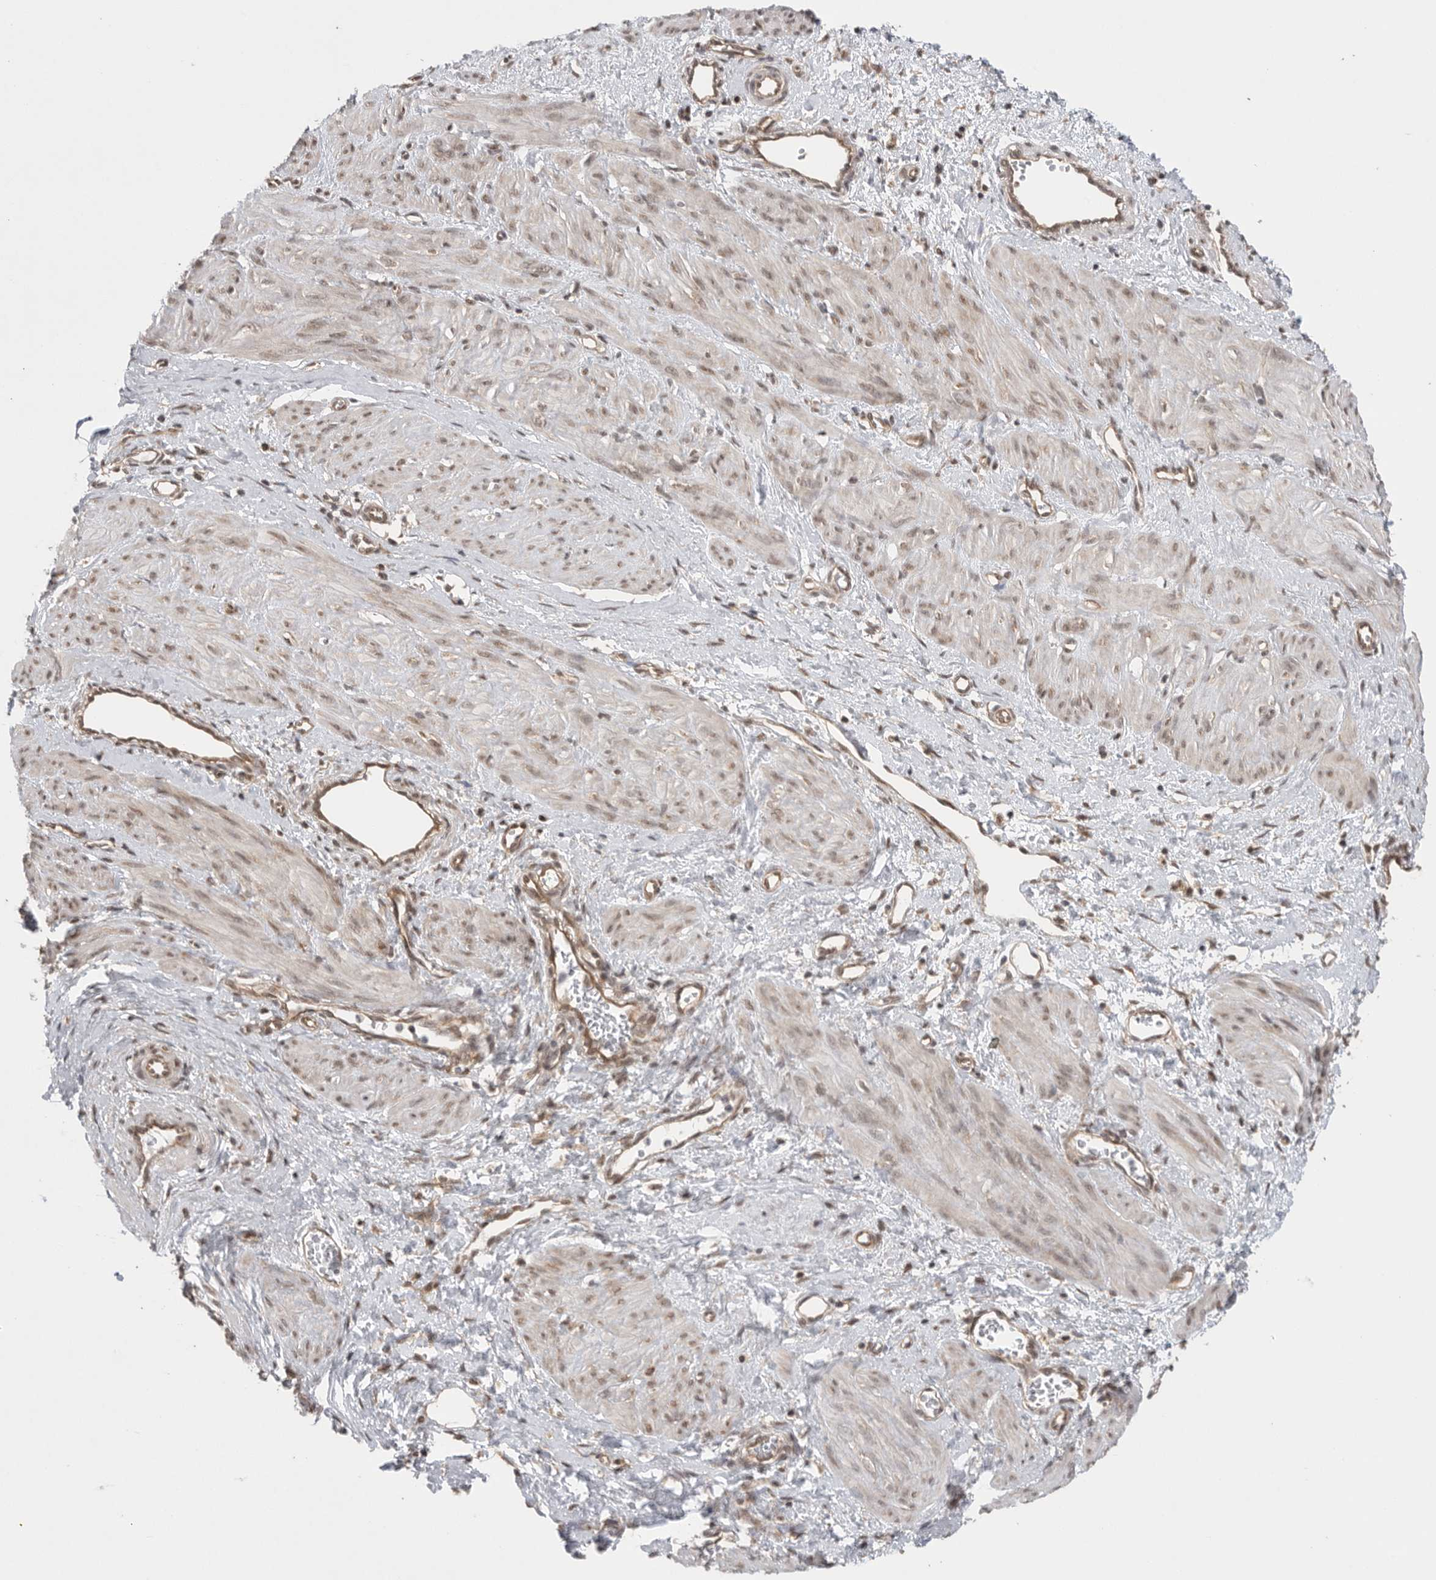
{"staining": {"intensity": "weak", "quantity": "25%-75%", "location": "cytoplasmic/membranous"}, "tissue": "smooth muscle", "cell_type": "Smooth muscle cells", "image_type": "normal", "snomed": [{"axis": "morphology", "description": "Normal tissue, NOS"}, {"axis": "topography", "description": "Endometrium"}], "caption": "Protein staining demonstrates weak cytoplasmic/membranous positivity in about 25%-75% of smooth muscle cells in normal smooth muscle.", "gene": "VPS50", "patient": {"sex": "female", "age": 33}}